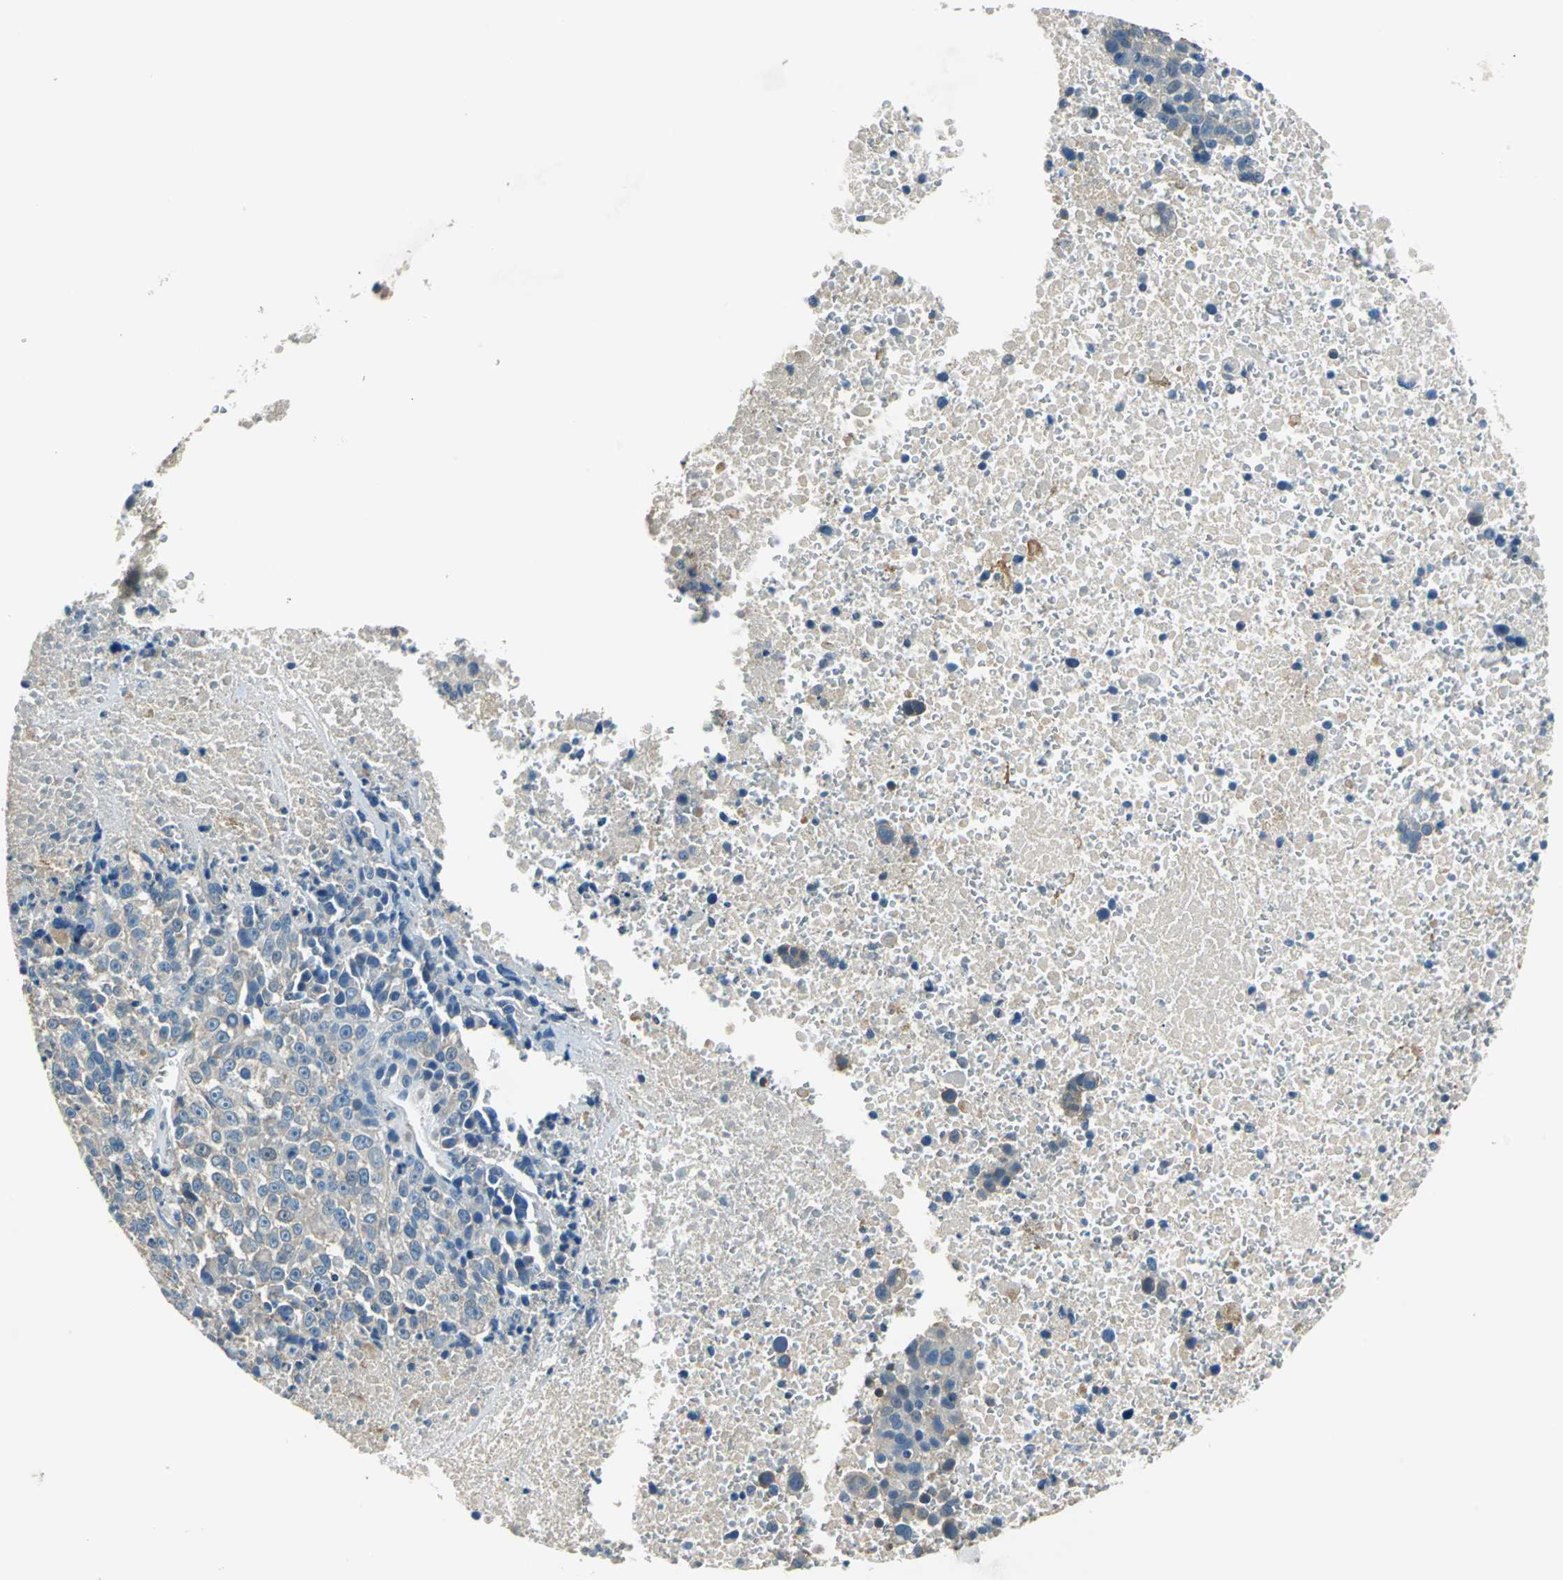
{"staining": {"intensity": "weak", "quantity": "<25%", "location": "cytoplasmic/membranous"}, "tissue": "melanoma", "cell_type": "Tumor cells", "image_type": "cancer", "snomed": [{"axis": "morphology", "description": "Malignant melanoma, Metastatic site"}, {"axis": "topography", "description": "Cerebral cortex"}], "caption": "High power microscopy image of an IHC photomicrograph of melanoma, revealing no significant positivity in tumor cells.", "gene": "PRKCA", "patient": {"sex": "female", "age": 52}}